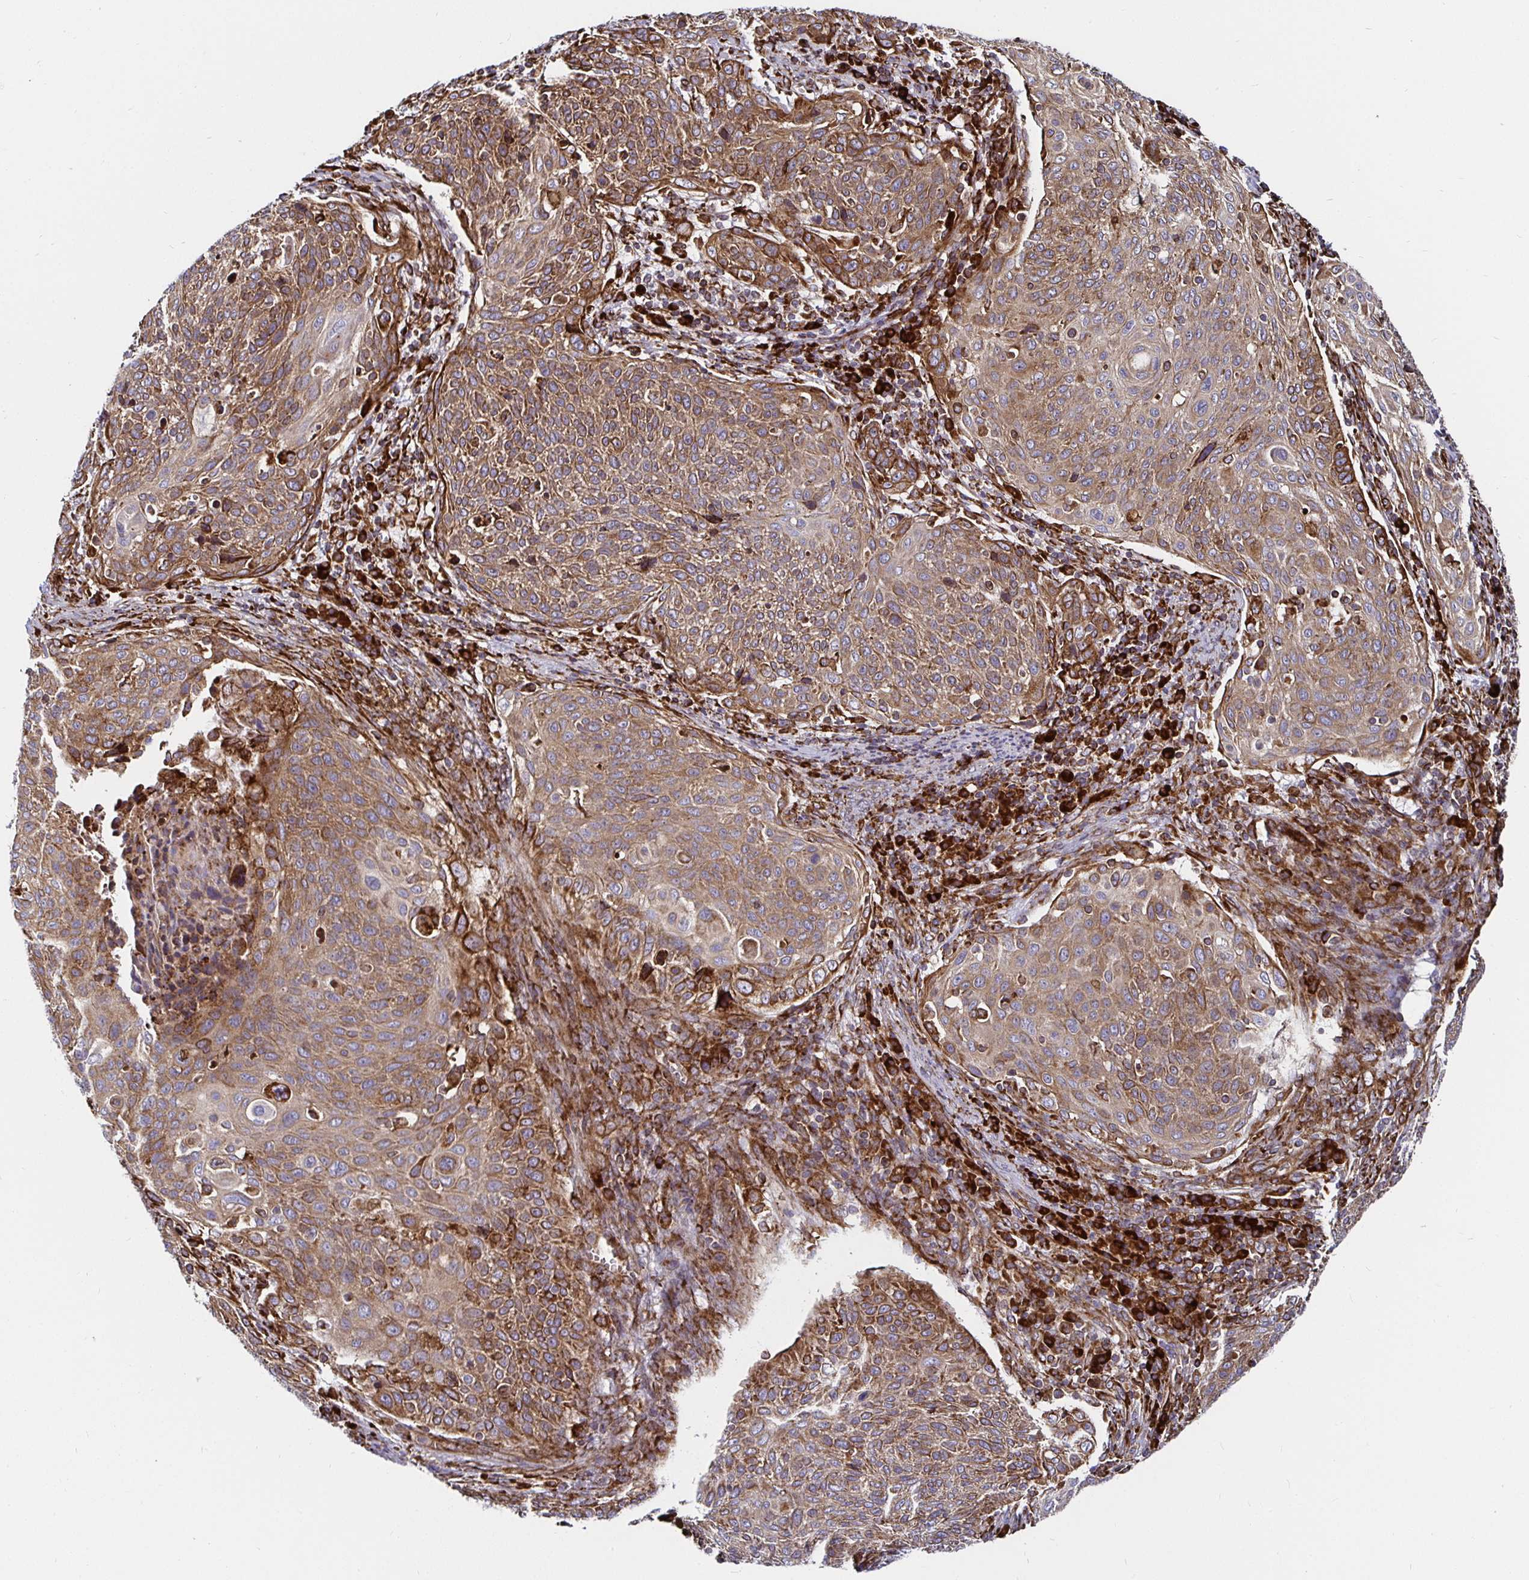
{"staining": {"intensity": "moderate", "quantity": ">75%", "location": "cytoplasmic/membranous"}, "tissue": "cervical cancer", "cell_type": "Tumor cells", "image_type": "cancer", "snomed": [{"axis": "morphology", "description": "Squamous cell carcinoma, NOS"}, {"axis": "topography", "description": "Cervix"}], "caption": "Protein staining of squamous cell carcinoma (cervical) tissue demonstrates moderate cytoplasmic/membranous expression in about >75% of tumor cells.", "gene": "SMYD3", "patient": {"sex": "female", "age": 31}}